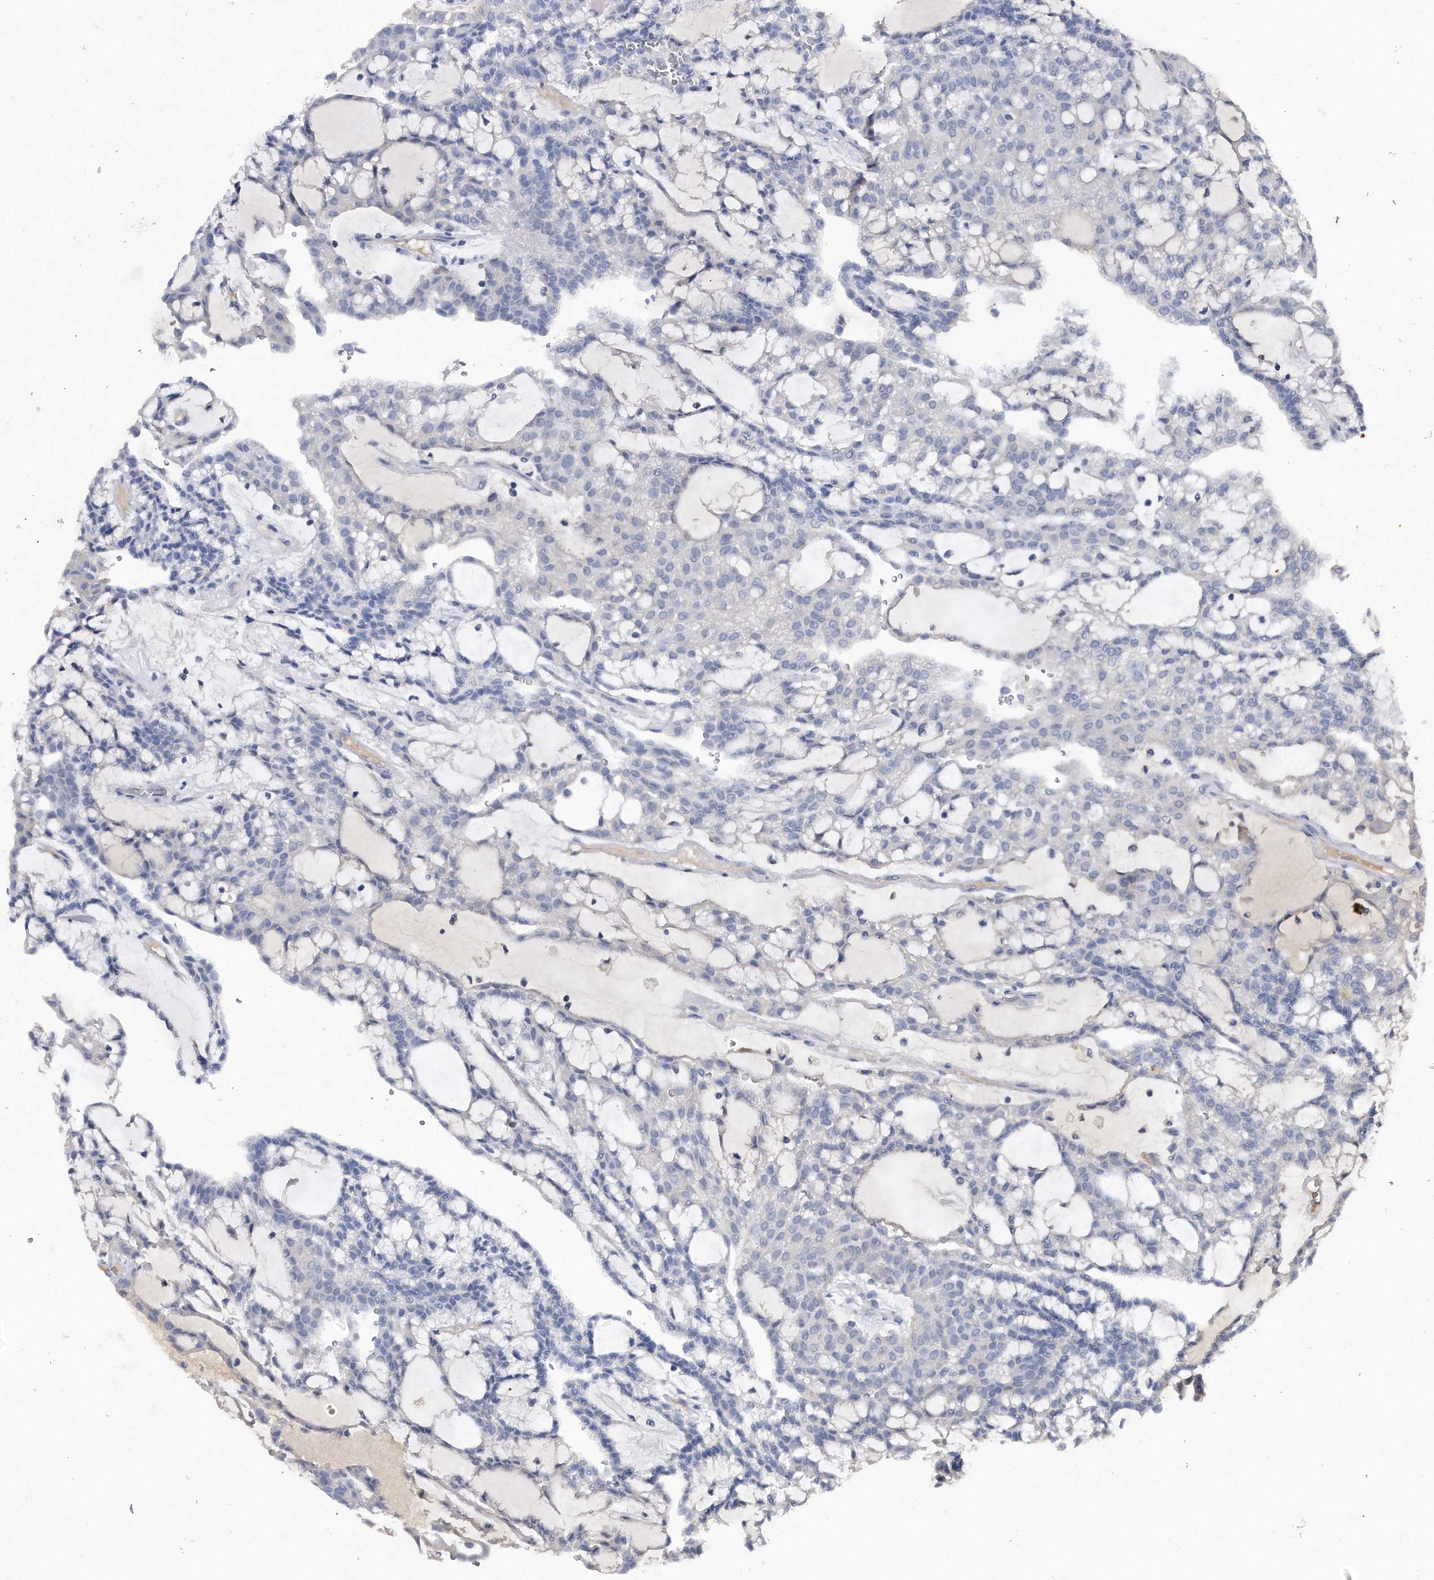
{"staining": {"intensity": "negative", "quantity": "none", "location": "none"}, "tissue": "renal cancer", "cell_type": "Tumor cells", "image_type": "cancer", "snomed": [{"axis": "morphology", "description": "Adenocarcinoma, NOS"}, {"axis": "topography", "description": "Kidney"}], "caption": "This histopathology image is of renal cancer stained with IHC to label a protein in brown with the nuclei are counter-stained blue. There is no expression in tumor cells.", "gene": "ASNS", "patient": {"sex": "male", "age": 63}}